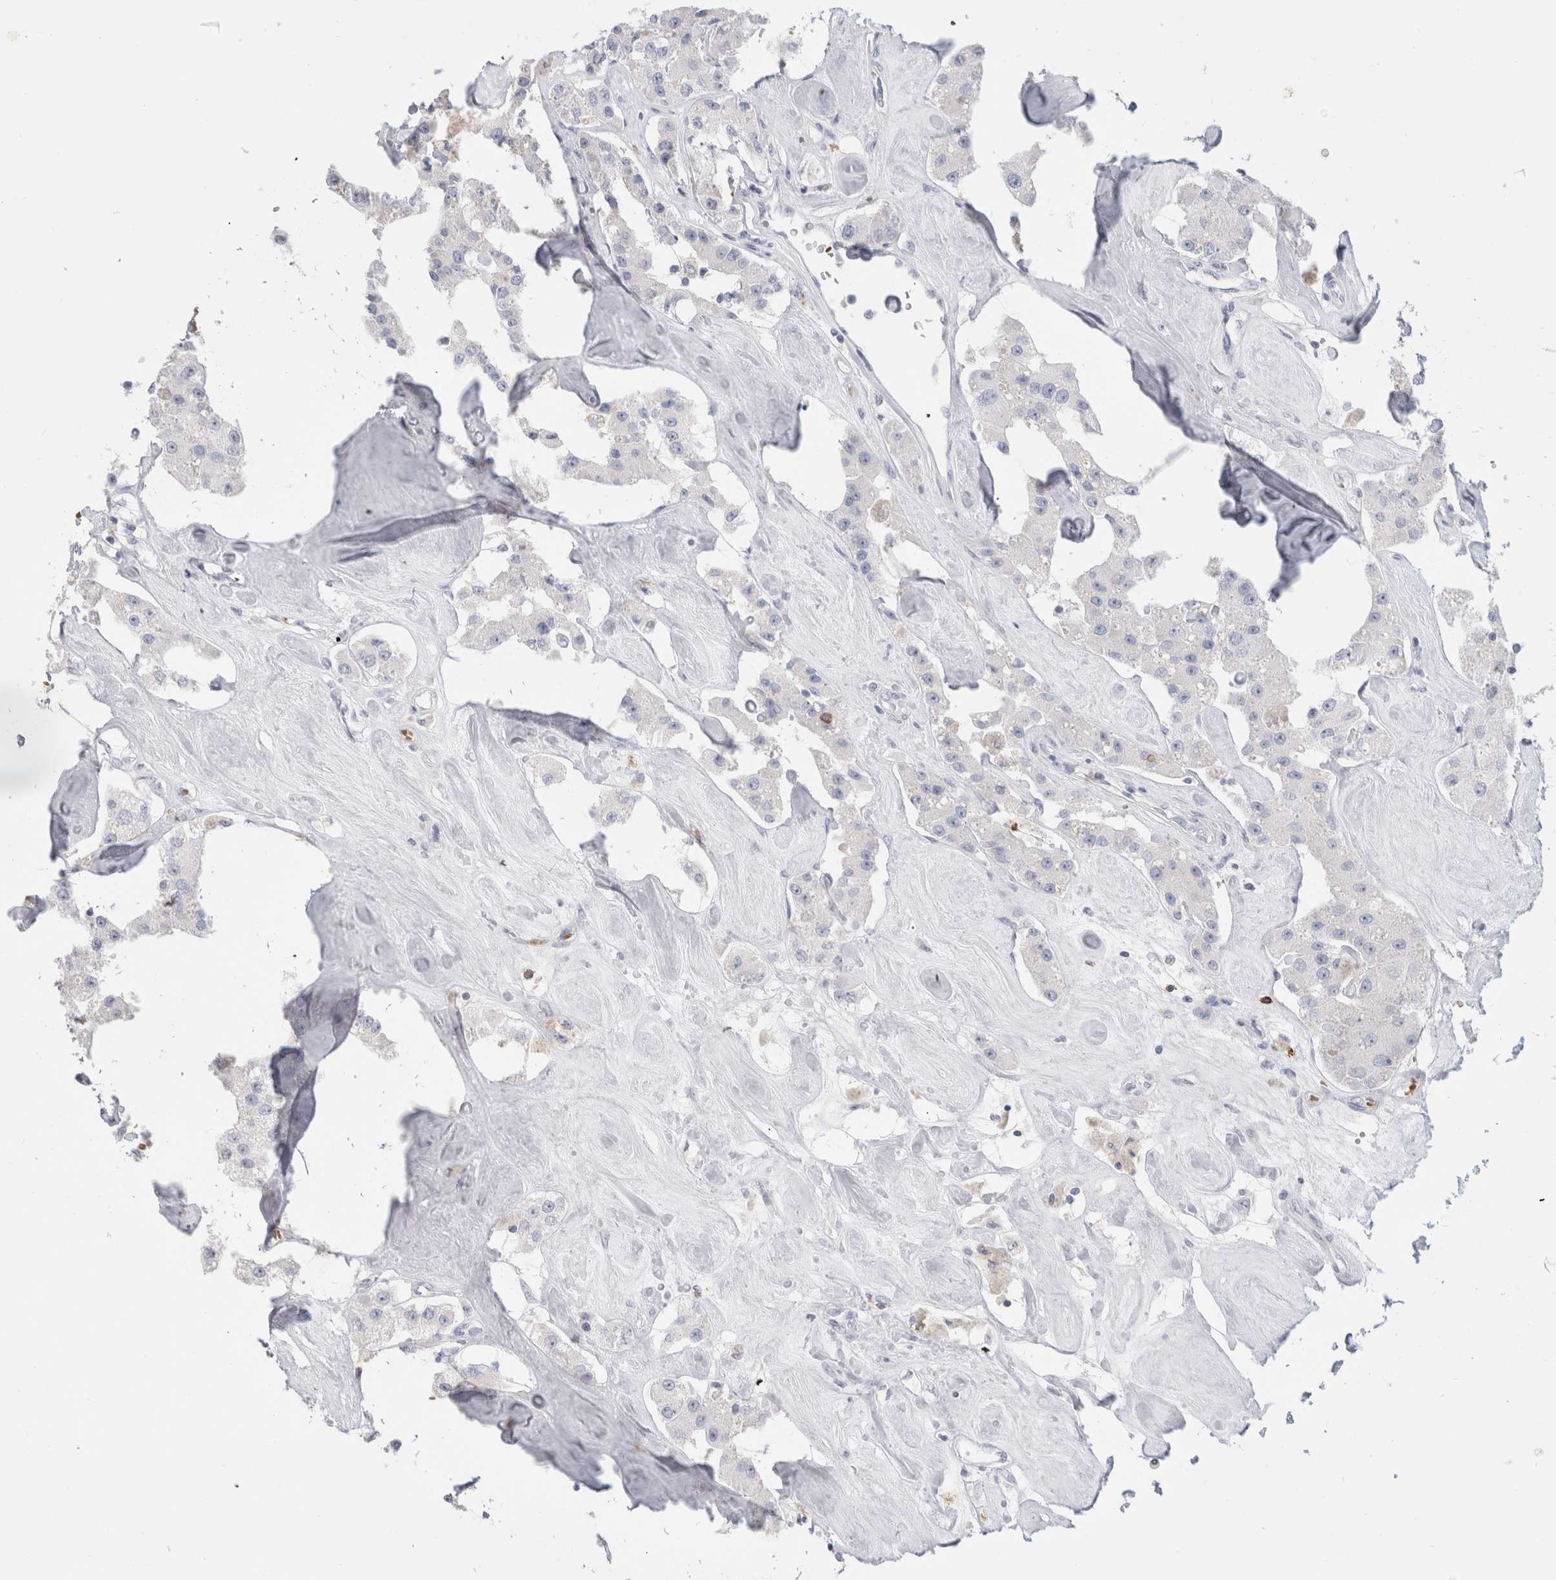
{"staining": {"intensity": "negative", "quantity": "none", "location": "none"}, "tissue": "carcinoid", "cell_type": "Tumor cells", "image_type": "cancer", "snomed": [{"axis": "morphology", "description": "Carcinoid, malignant, NOS"}, {"axis": "topography", "description": "Pancreas"}], "caption": "Immunohistochemistry histopathology image of human carcinoid (malignant) stained for a protein (brown), which displays no staining in tumor cells.", "gene": "CD38", "patient": {"sex": "male", "age": 41}}